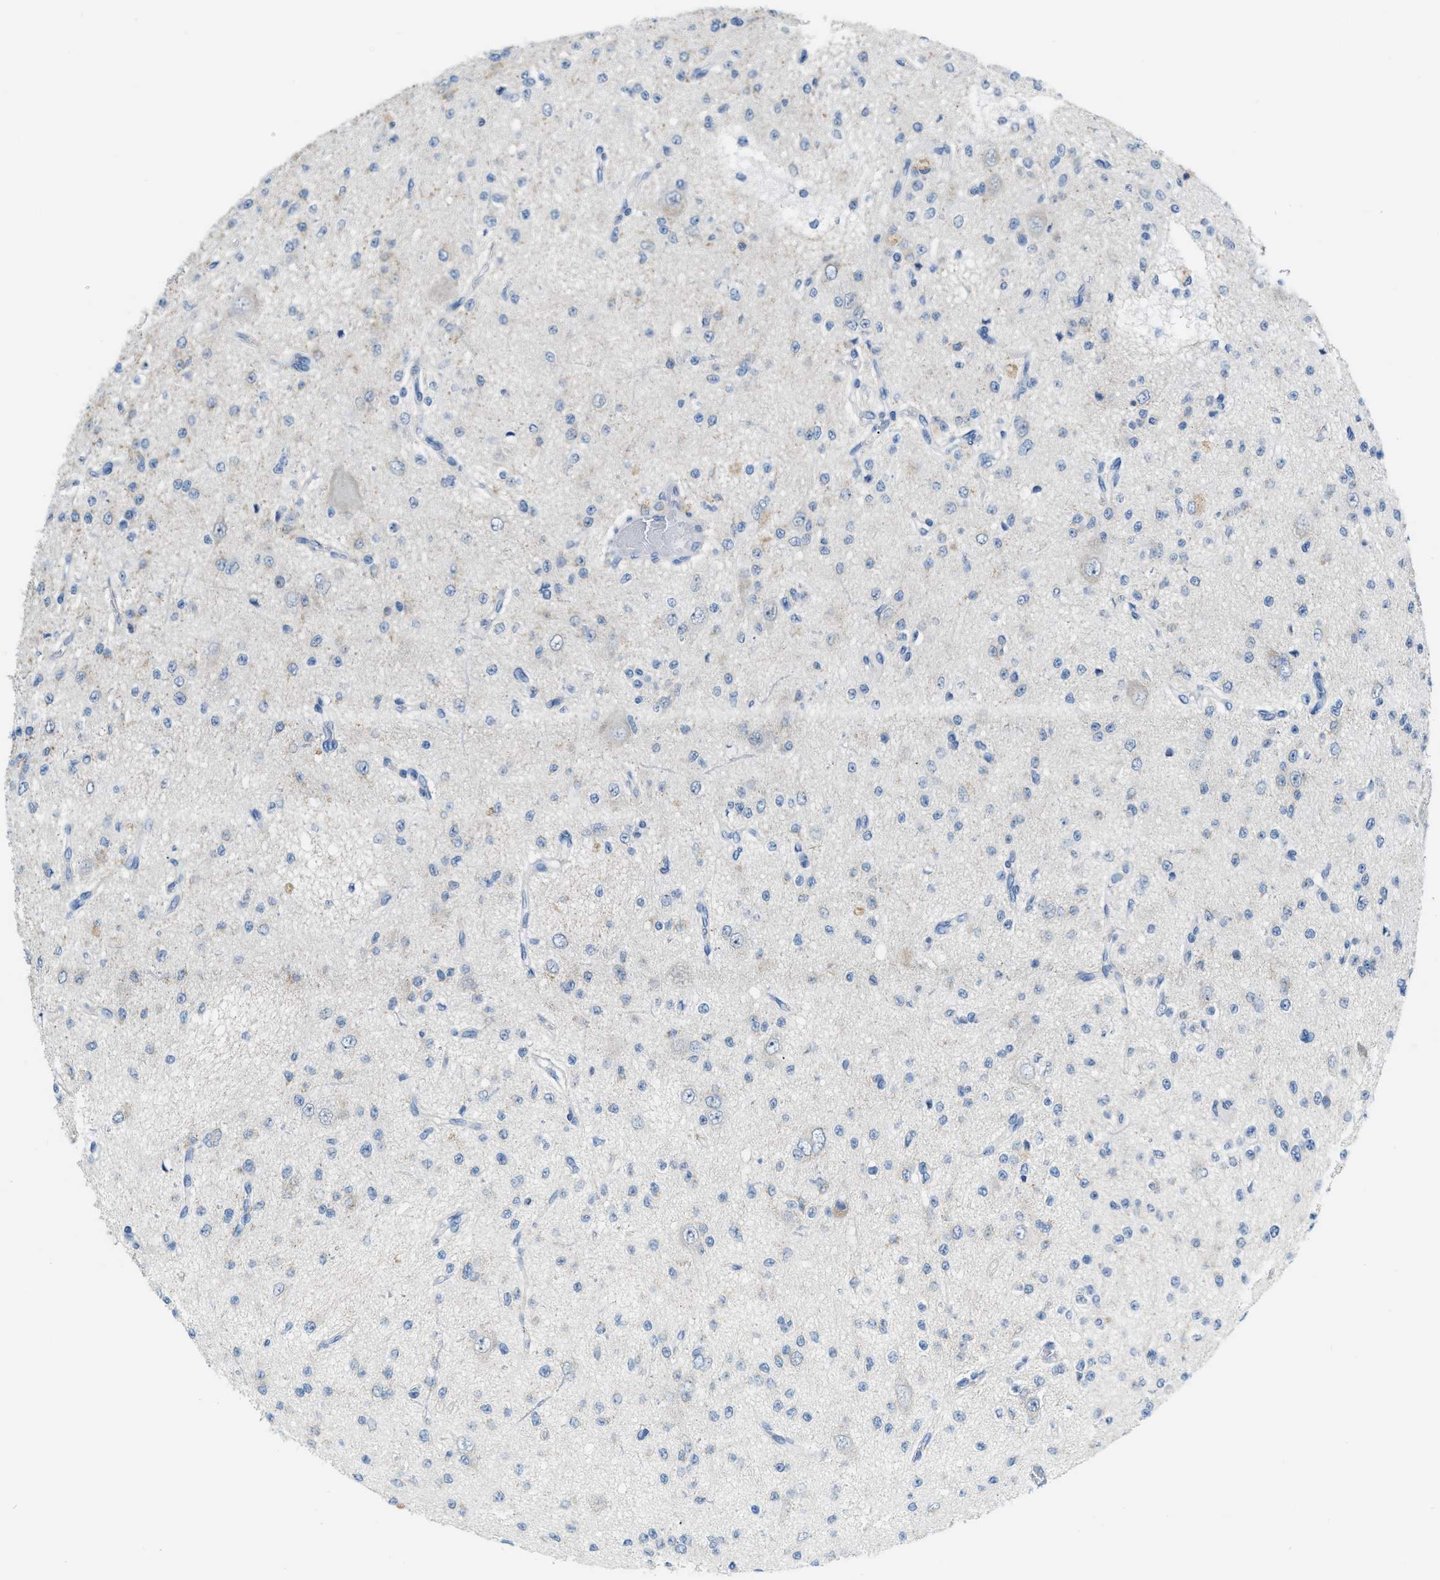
{"staining": {"intensity": "negative", "quantity": "none", "location": "none"}, "tissue": "glioma", "cell_type": "Tumor cells", "image_type": "cancer", "snomed": [{"axis": "morphology", "description": "Glioma, malignant, Low grade"}, {"axis": "topography", "description": "Brain"}], "caption": "Immunohistochemistry histopathology image of human malignant glioma (low-grade) stained for a protein (brown), which displays no positivity in tumor cells. (DAB immunohistochemistry (IHC) with hematoxylin counter stain).", "gene": "PHRF1", "patient": {"sex": "male", "age": 38}}